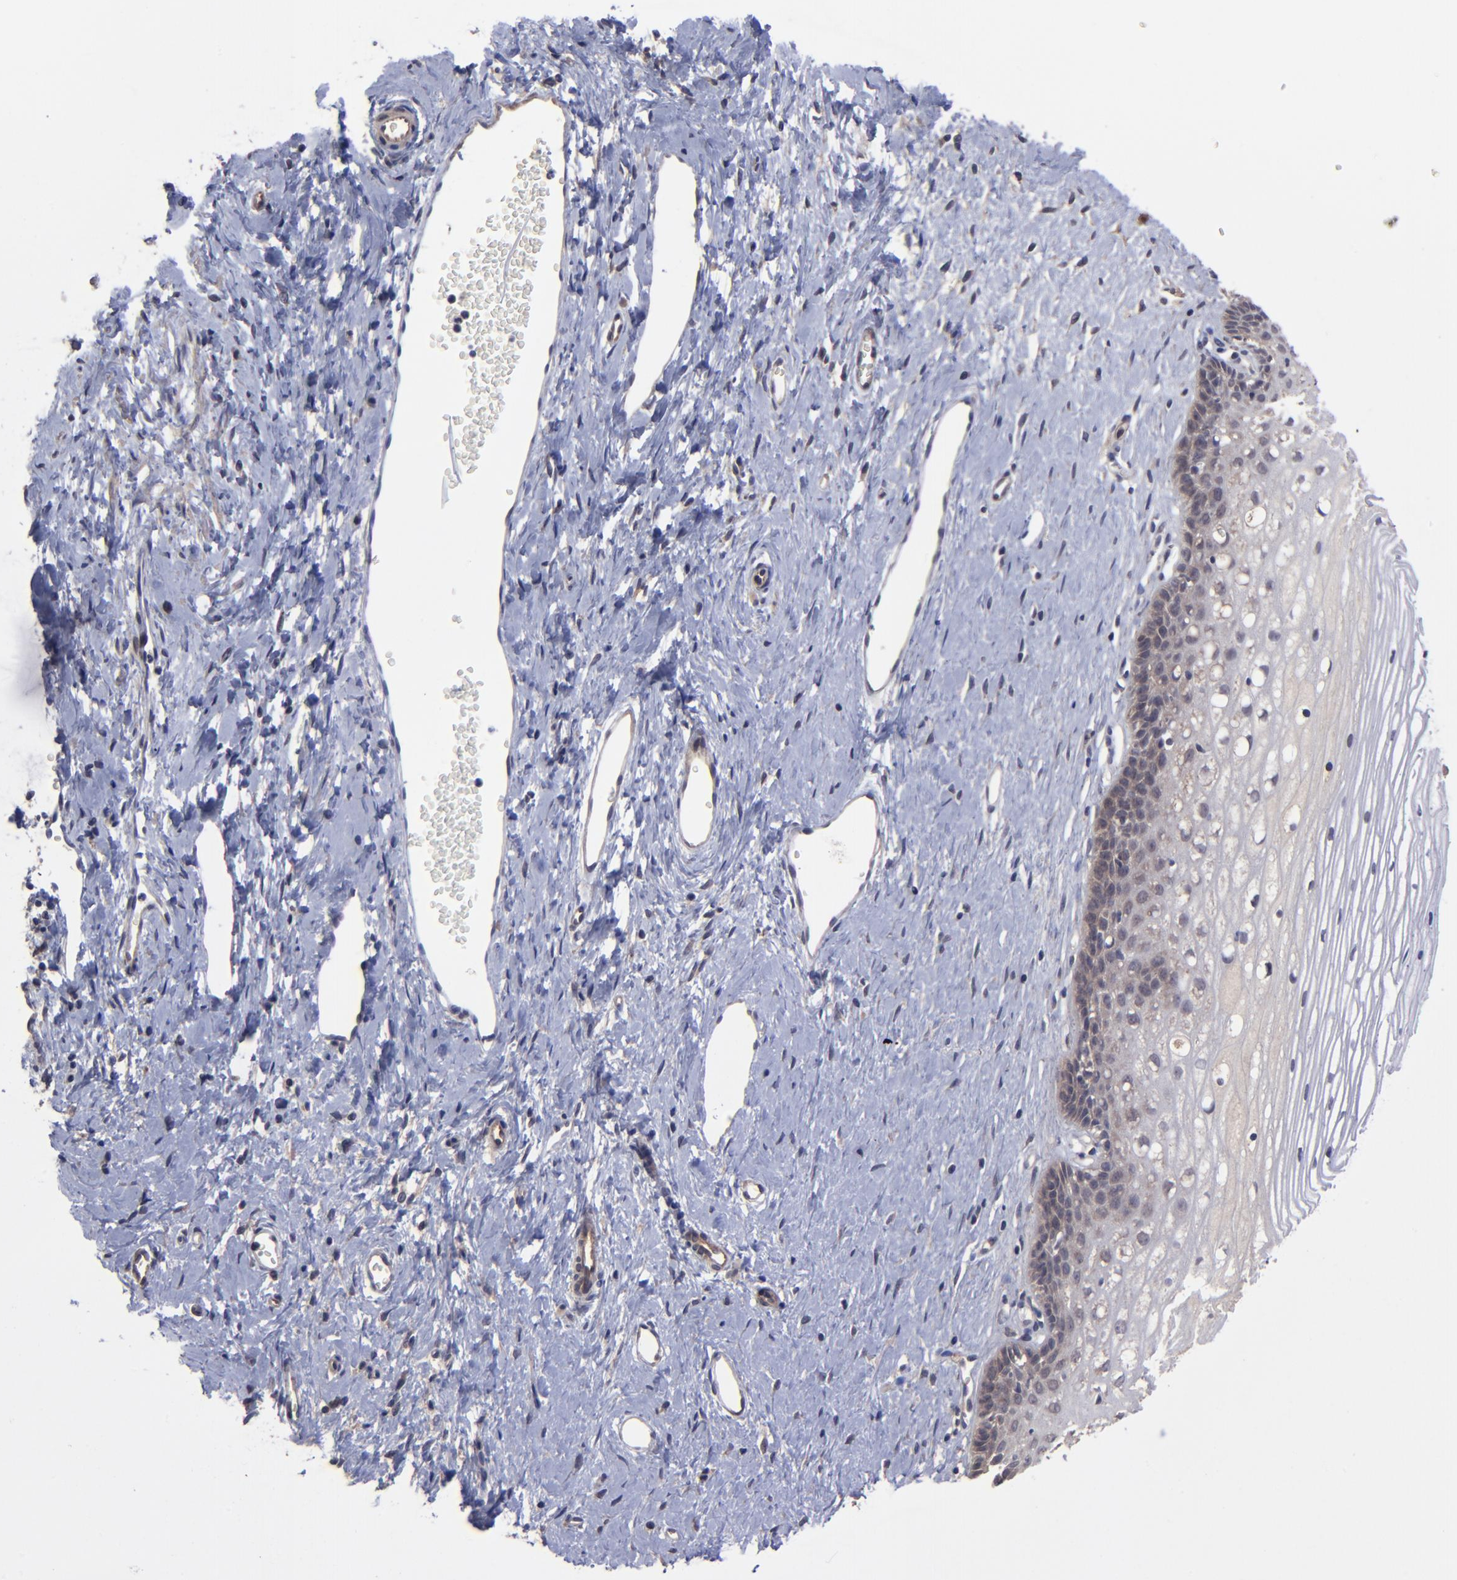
{"staining": {"intensity": "moderate", "quantity": "25%-75%", "location": "cytoplasmic/membranous"}, "tissue": "cervix", "cell_type": "Glandular cells", "image_type": "normal", "snomed": [{"axis": "morphology", "description": "Normal tissue, NOS"}, {"axis": "topography", "description": "Cervix"}], "caption": "Cervix stained with DAB (3,3'-diaminobenzidine) IHC reveals medium levels of moderate cytoplasmic/membranous staining in approximately 25%-75% of glandular cells.", "gene": "ZNF780A", "patient": {"sex": "female", "age": 40}}